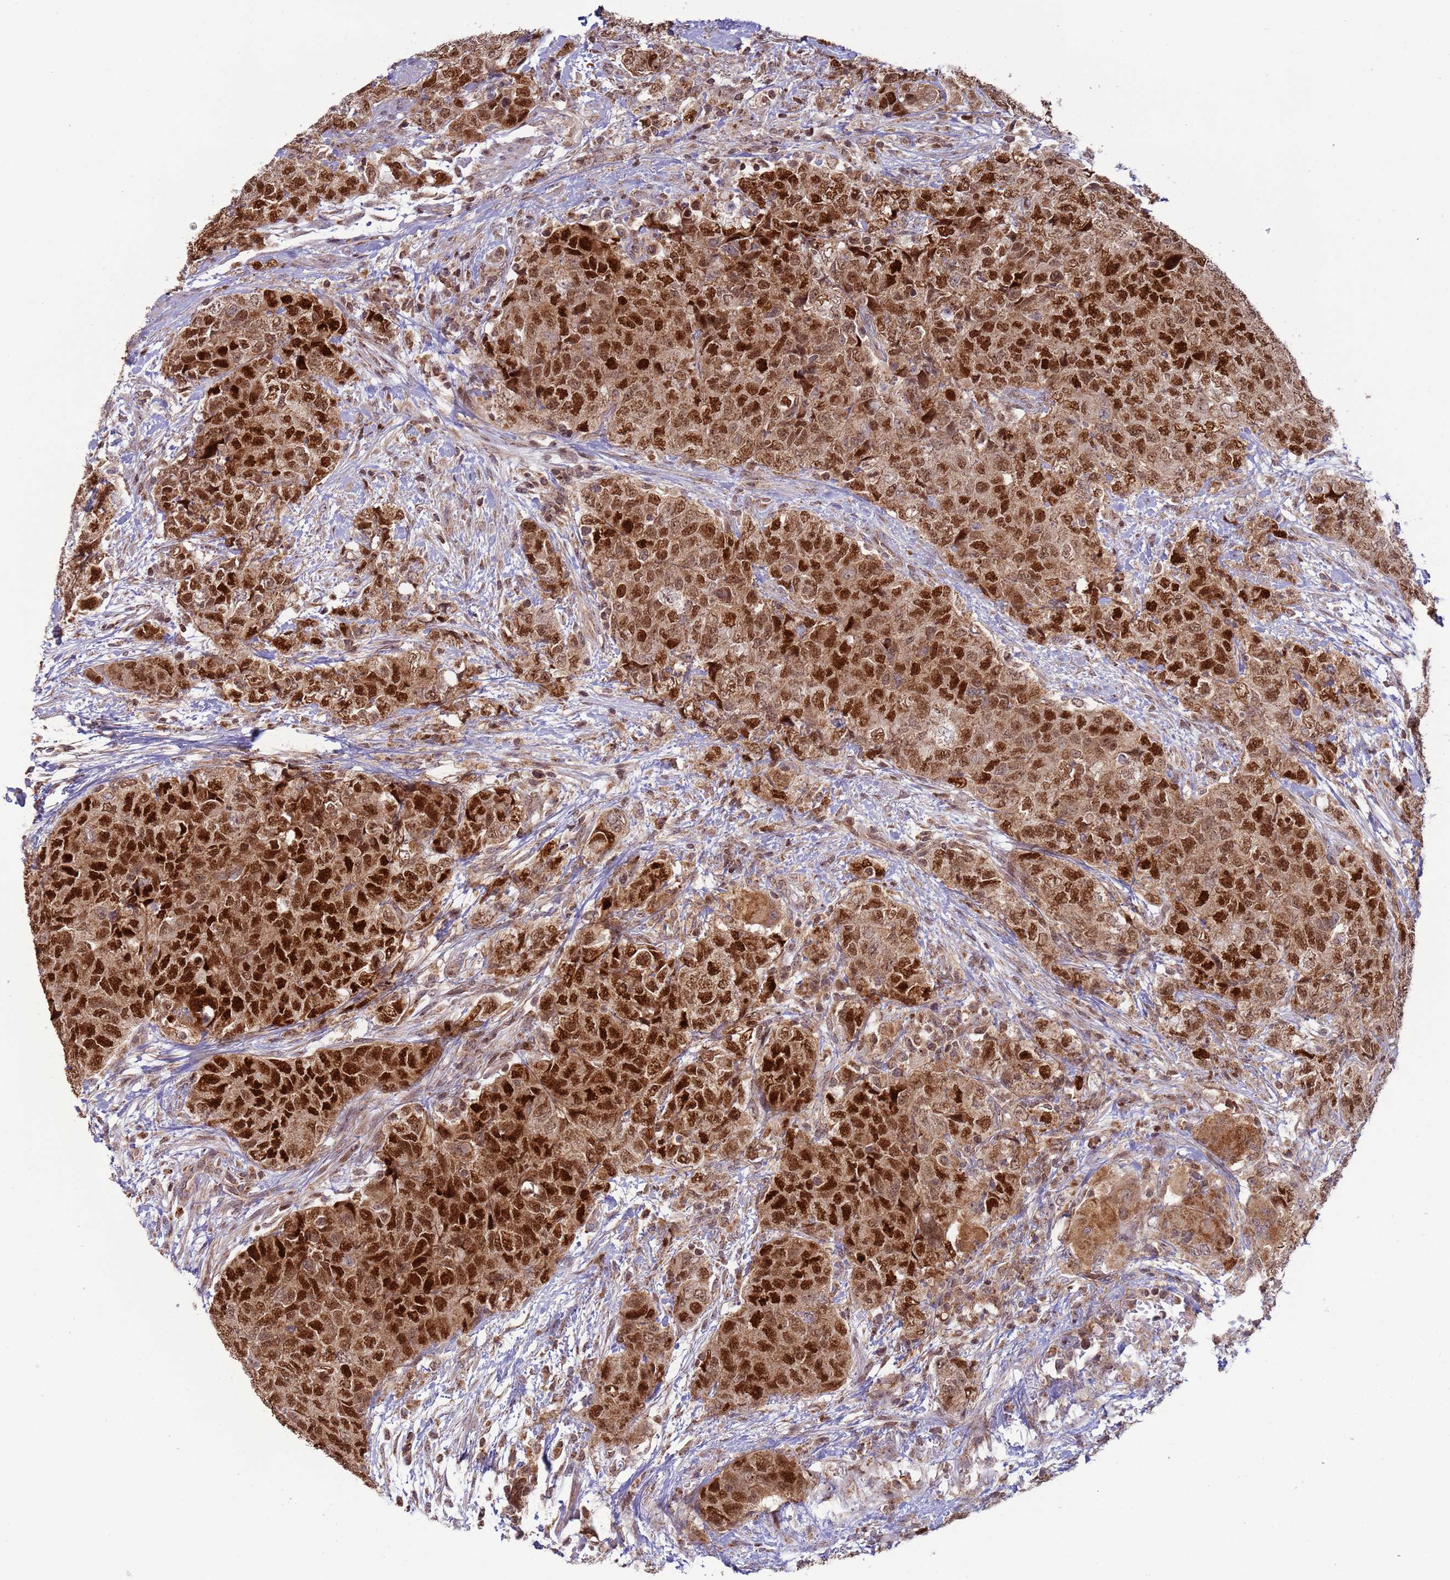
{"staining": {"intensity": "strong", "quantity": ">75%", "location": "nuclear"}, "tissue": "urothelial cancer", "cell_type": "Tumor cells", "image_type": "cancer", "snomed": [{"axis": "morphology", "description": "Urothelial carcinoma, High grade"}, {"axis": "topography", "description": "Urinary bladder"}], "caption": "This is an image of immunohistochemistry staining of urothelial cancer, which shows strong expression in the nuclear of tumor cells.", "gene": "RCOR2", "patient": {"sex": "female", "age": 78}}